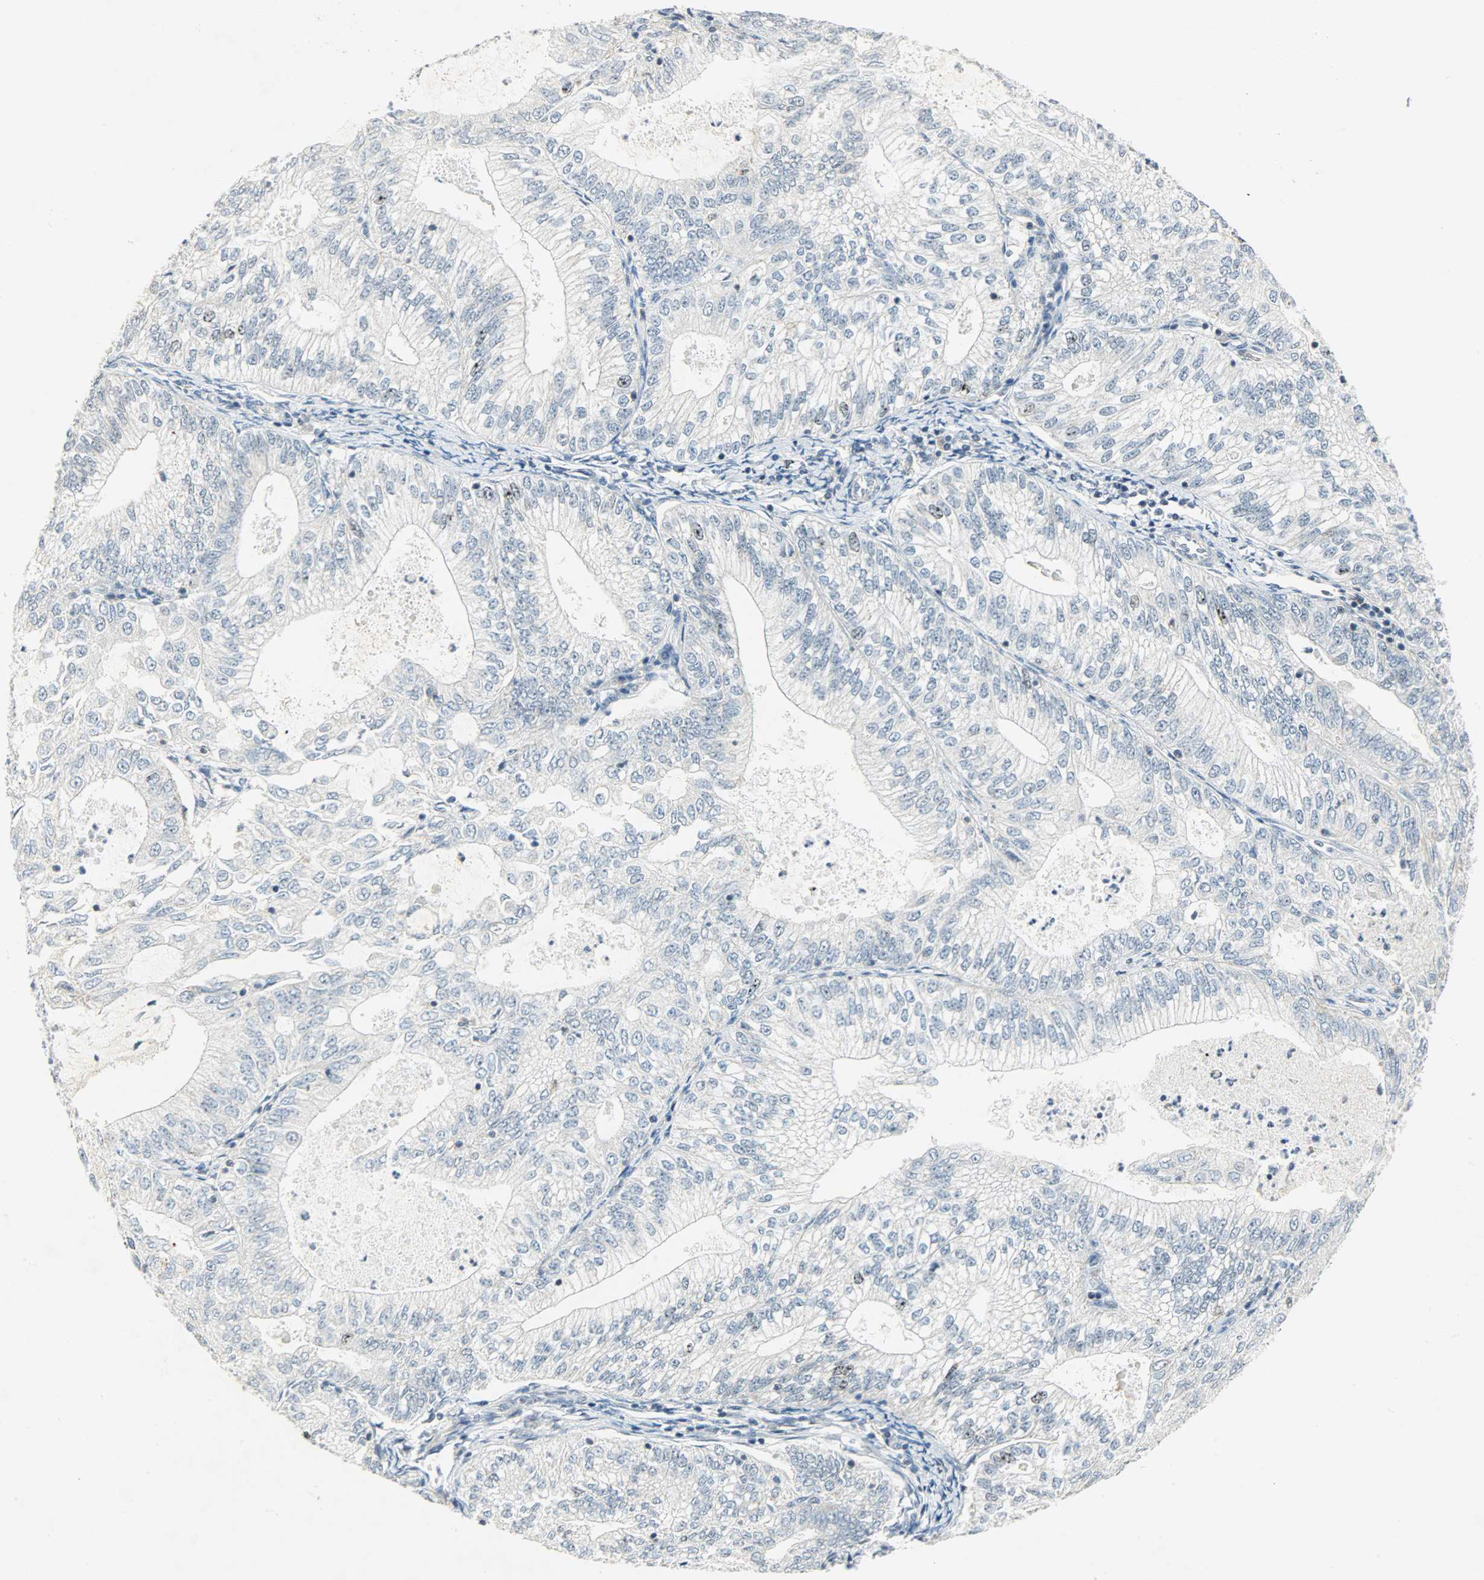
{"staining": {"intensity": "negative", "quantity": "none", "location": "none"}, "tissue": "endometrial cancer", "cell_type": "Tumor cells", "image_type": "cancer", "snomed": [{"axis": "morphology", "description": "Adenocarcinoma, NOS"}, {"axis": "topography", "description": "Endometrium"}], "caption": "Human endometrial cancer stained for a protein using IHC shows no expression in tumor cells.", "gene": "AURKB", "patient": {"sex": "female", "age": 69}}